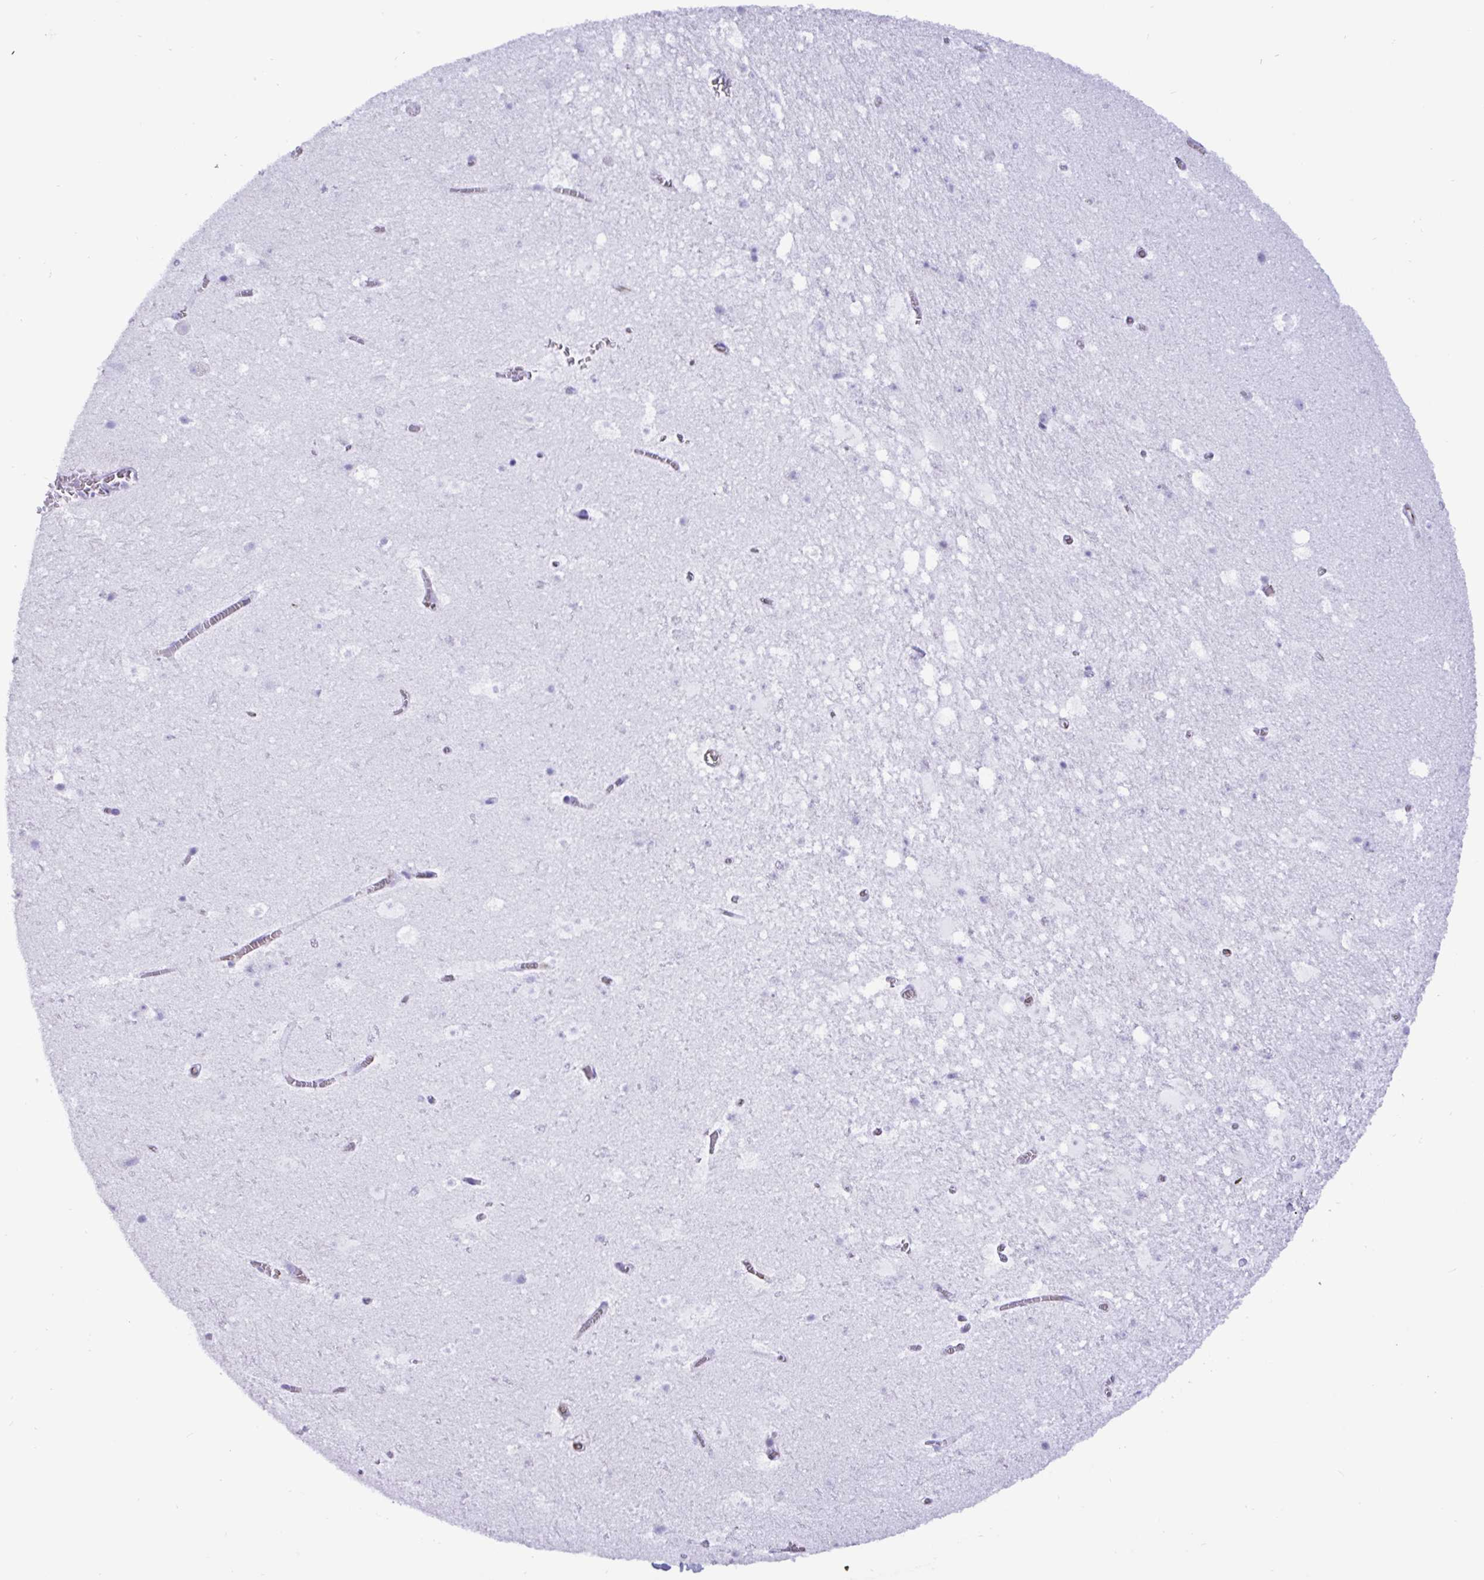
{"staining": {"intensity": "strong", "quantity": "<25%", "location": "cytoplasmic/membranous"}, "tissue": "hippocampus", "cell_type": "Glial cells", "image_type": "normal", "snomed": [{"axis": "morphology", "description": "Normal tissue, NOS"}, {"axis": "topography", "description": "Hippocampus"}], "caption": "A micrograph of human hippocampus stained for a protein shows strong cytoplasmic/membranous brown staining in glial cells. (brown staining indicates protein expression, while blue staining denotes nuclei).", "gene": "SMAD5", "patient": {"sex": "female", "age": 42}}